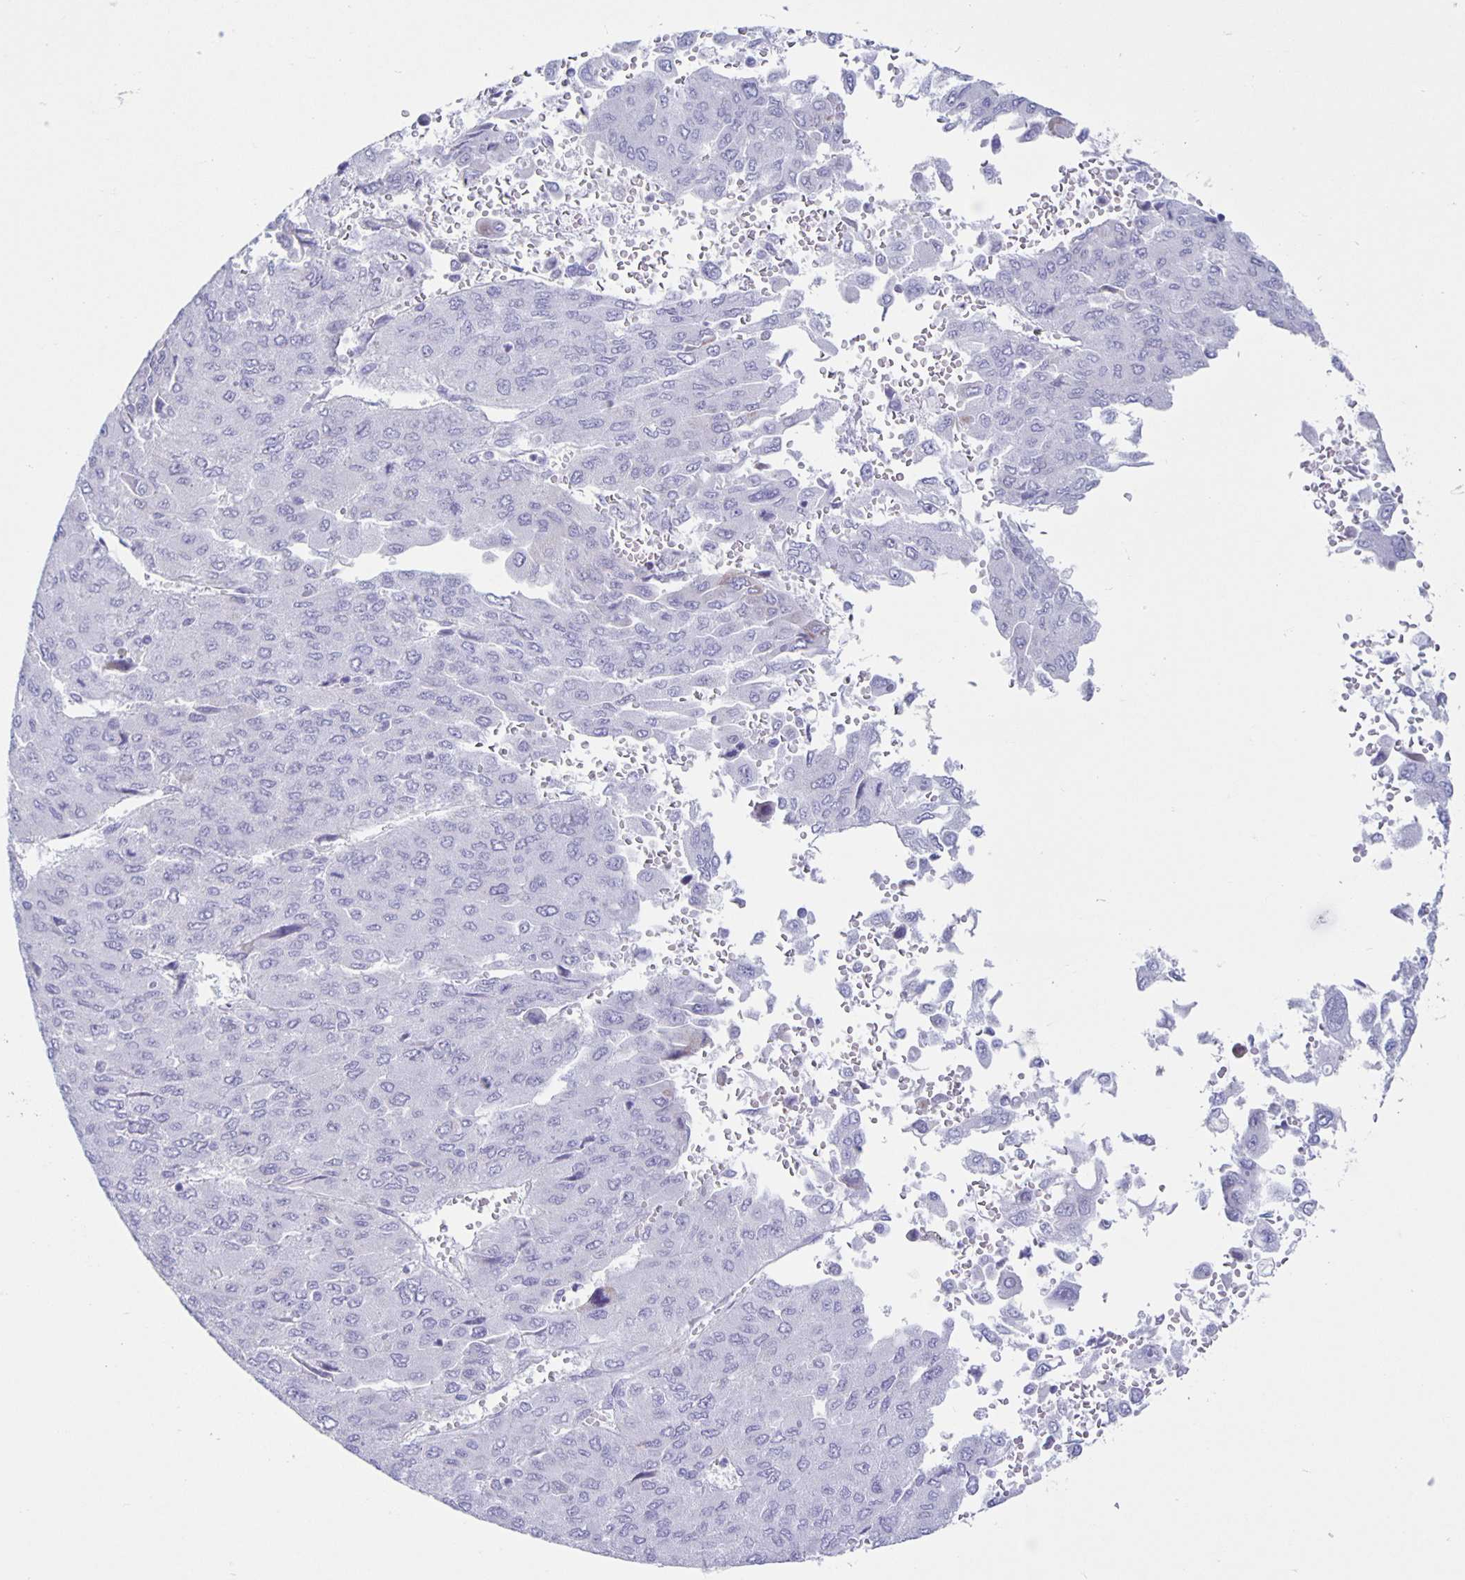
{"staining": {"intensity": "negative", "quantity": "none", "location": "none"}, "tissue": "liver cancer", "cell_type": "Tumor cells", "image_type": "cancer", "snomed": [{"axis": "morphology", "description": "Carcinoma, Hepatocellular, NOS"}, {"axis": "topography", "description": "Liver"}], "caption": "This is a image of immunohistochemistry staining of liver cancer, which shows no staining in tumor cells.", "gene": "CT45A5", "patient": {"sex": "female", "age": 41}}